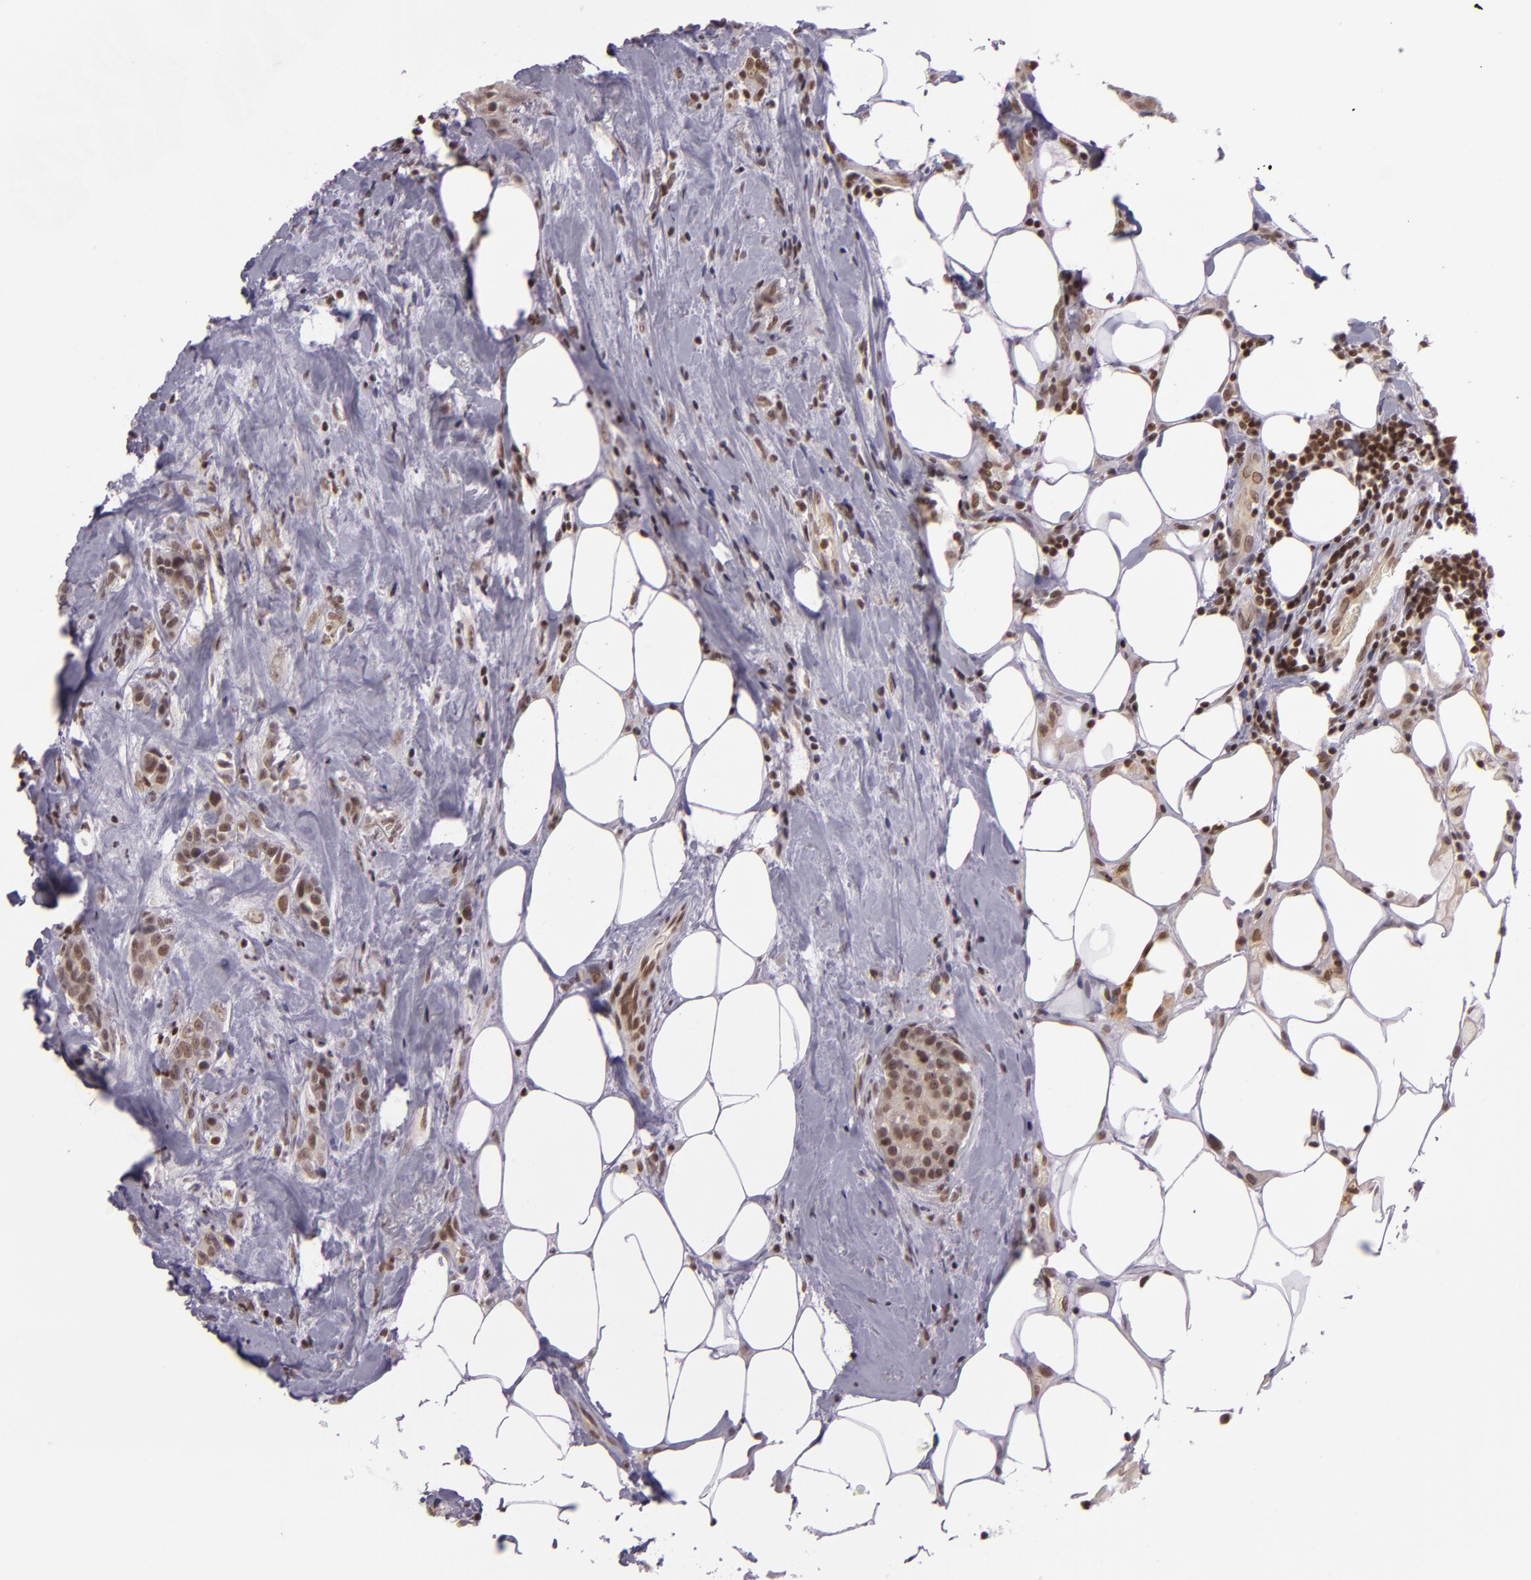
{"staining": {"intensity": "moderate", "quantity": "25%-75%", "location": "nuclear"}, "tissue": "breast cancer", "cell_type": "Tumor cells", "image_type": "cancer", "snomed": [{"axis": "morphology", "description": "Duct carcinoma"}, {"axis": "topography", "description": "Breast"}], "caption": "Breast infiltrating ductal carcinoma stained with immunohistochemistry (IHC) reveals moderate nuclear expression in approximately 25%-75% of tumor cells.", "gene": "ZFX", "patient": {"sex": "female", "age": 45}}